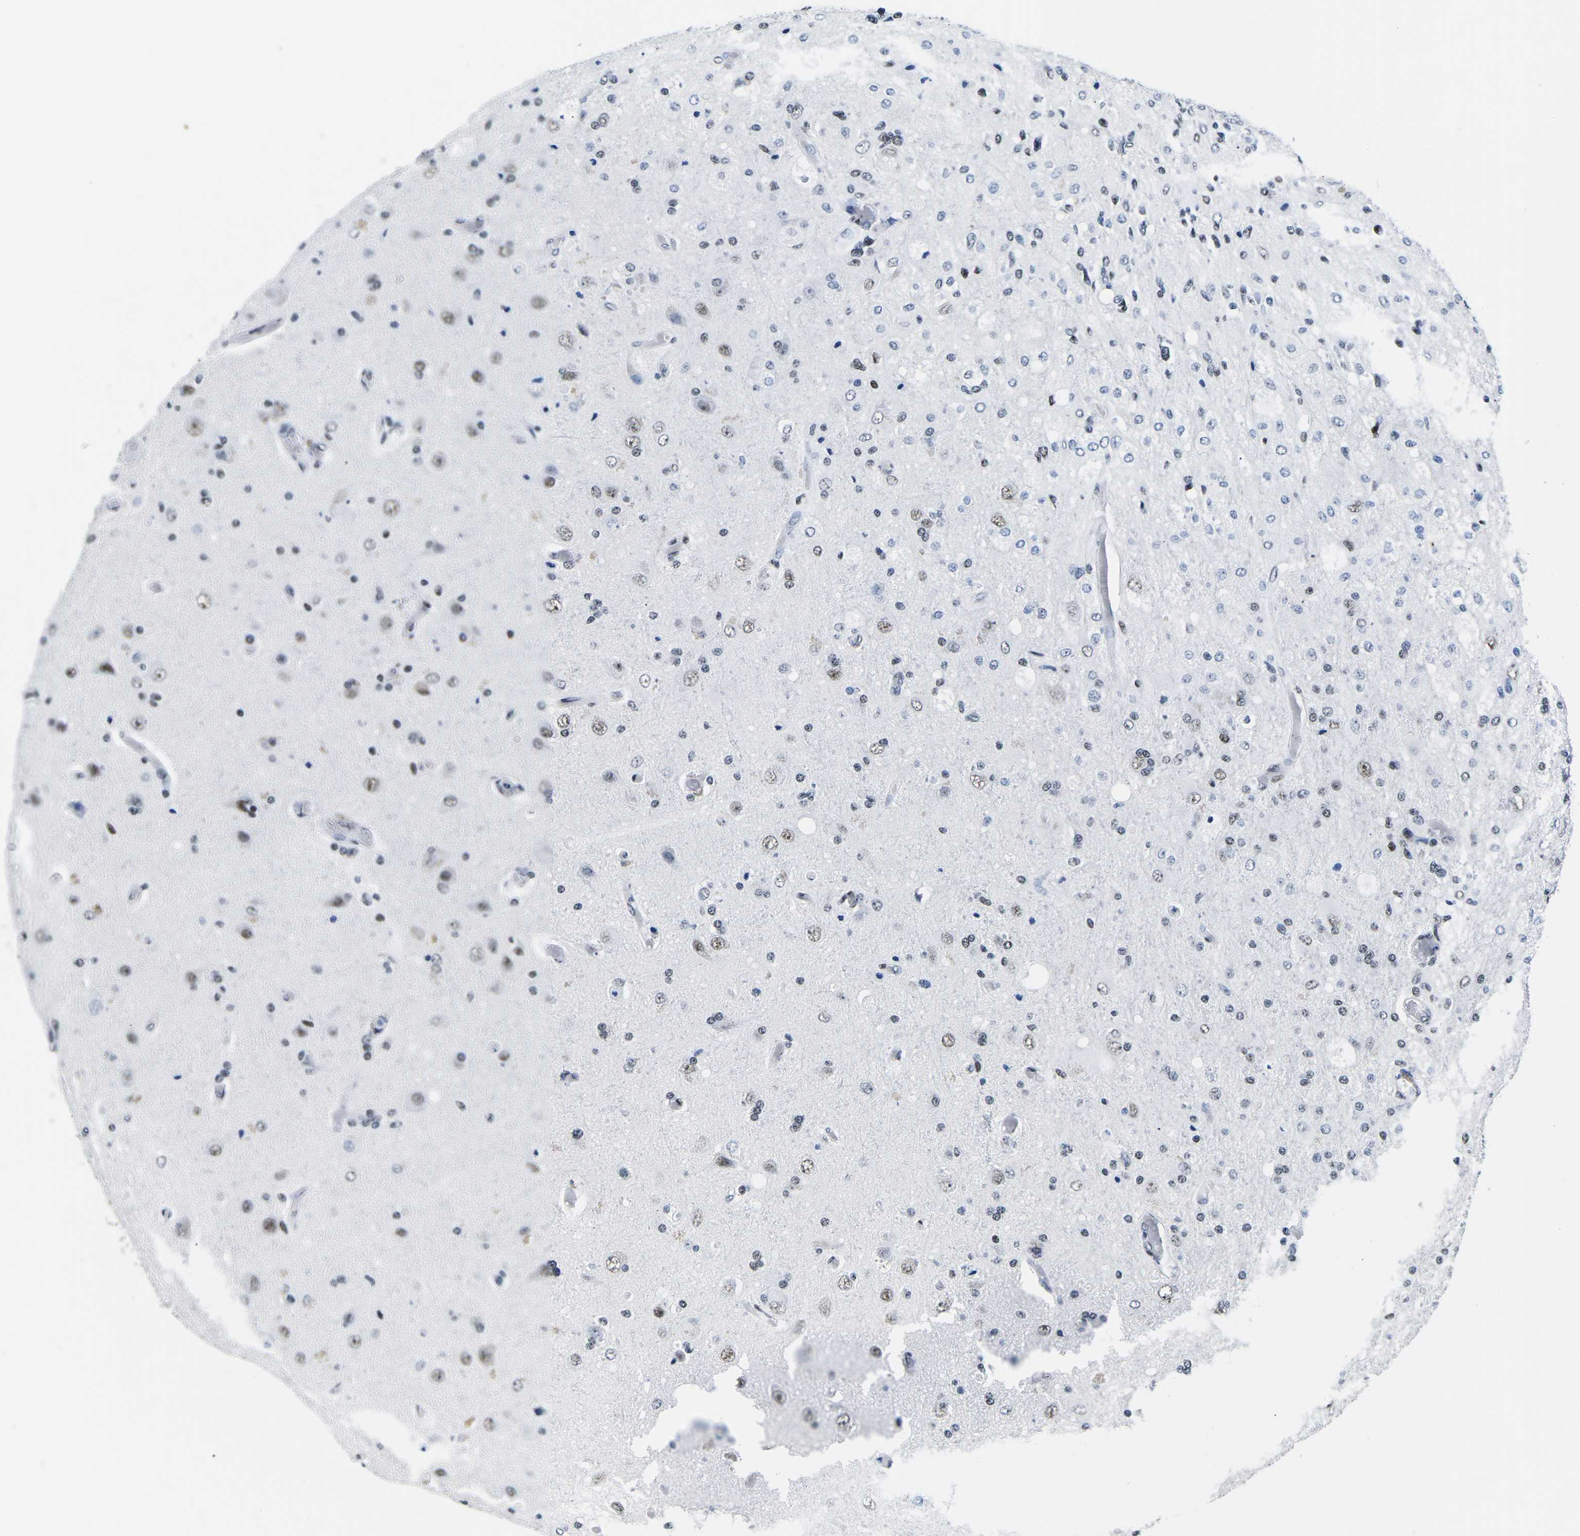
{"staining": {"intensity": "weak", "quantity": "<25%", "location": "nuclear"}, "tissue": "glioma", "cell_type": "Tumor cells", "image_type": "cancer", "snomed": [{"axis": "morphology", "description": "Normal tissue, NOS"}, {"axis": "morphology", "description": "Glioma, malignant, High grade"}, {"axis": "topography", "description": "Cerebral cortex"}], "caption": "Malignant high-grade glioma was stained to show a protein in brown. There is no significant expression in tumor cells. (DAB (3,3'-diaminobenzidine) immunohistochemistry, high magnification).", "gene": "ATF1", "patient": {"sex": "male", "age": 77}}